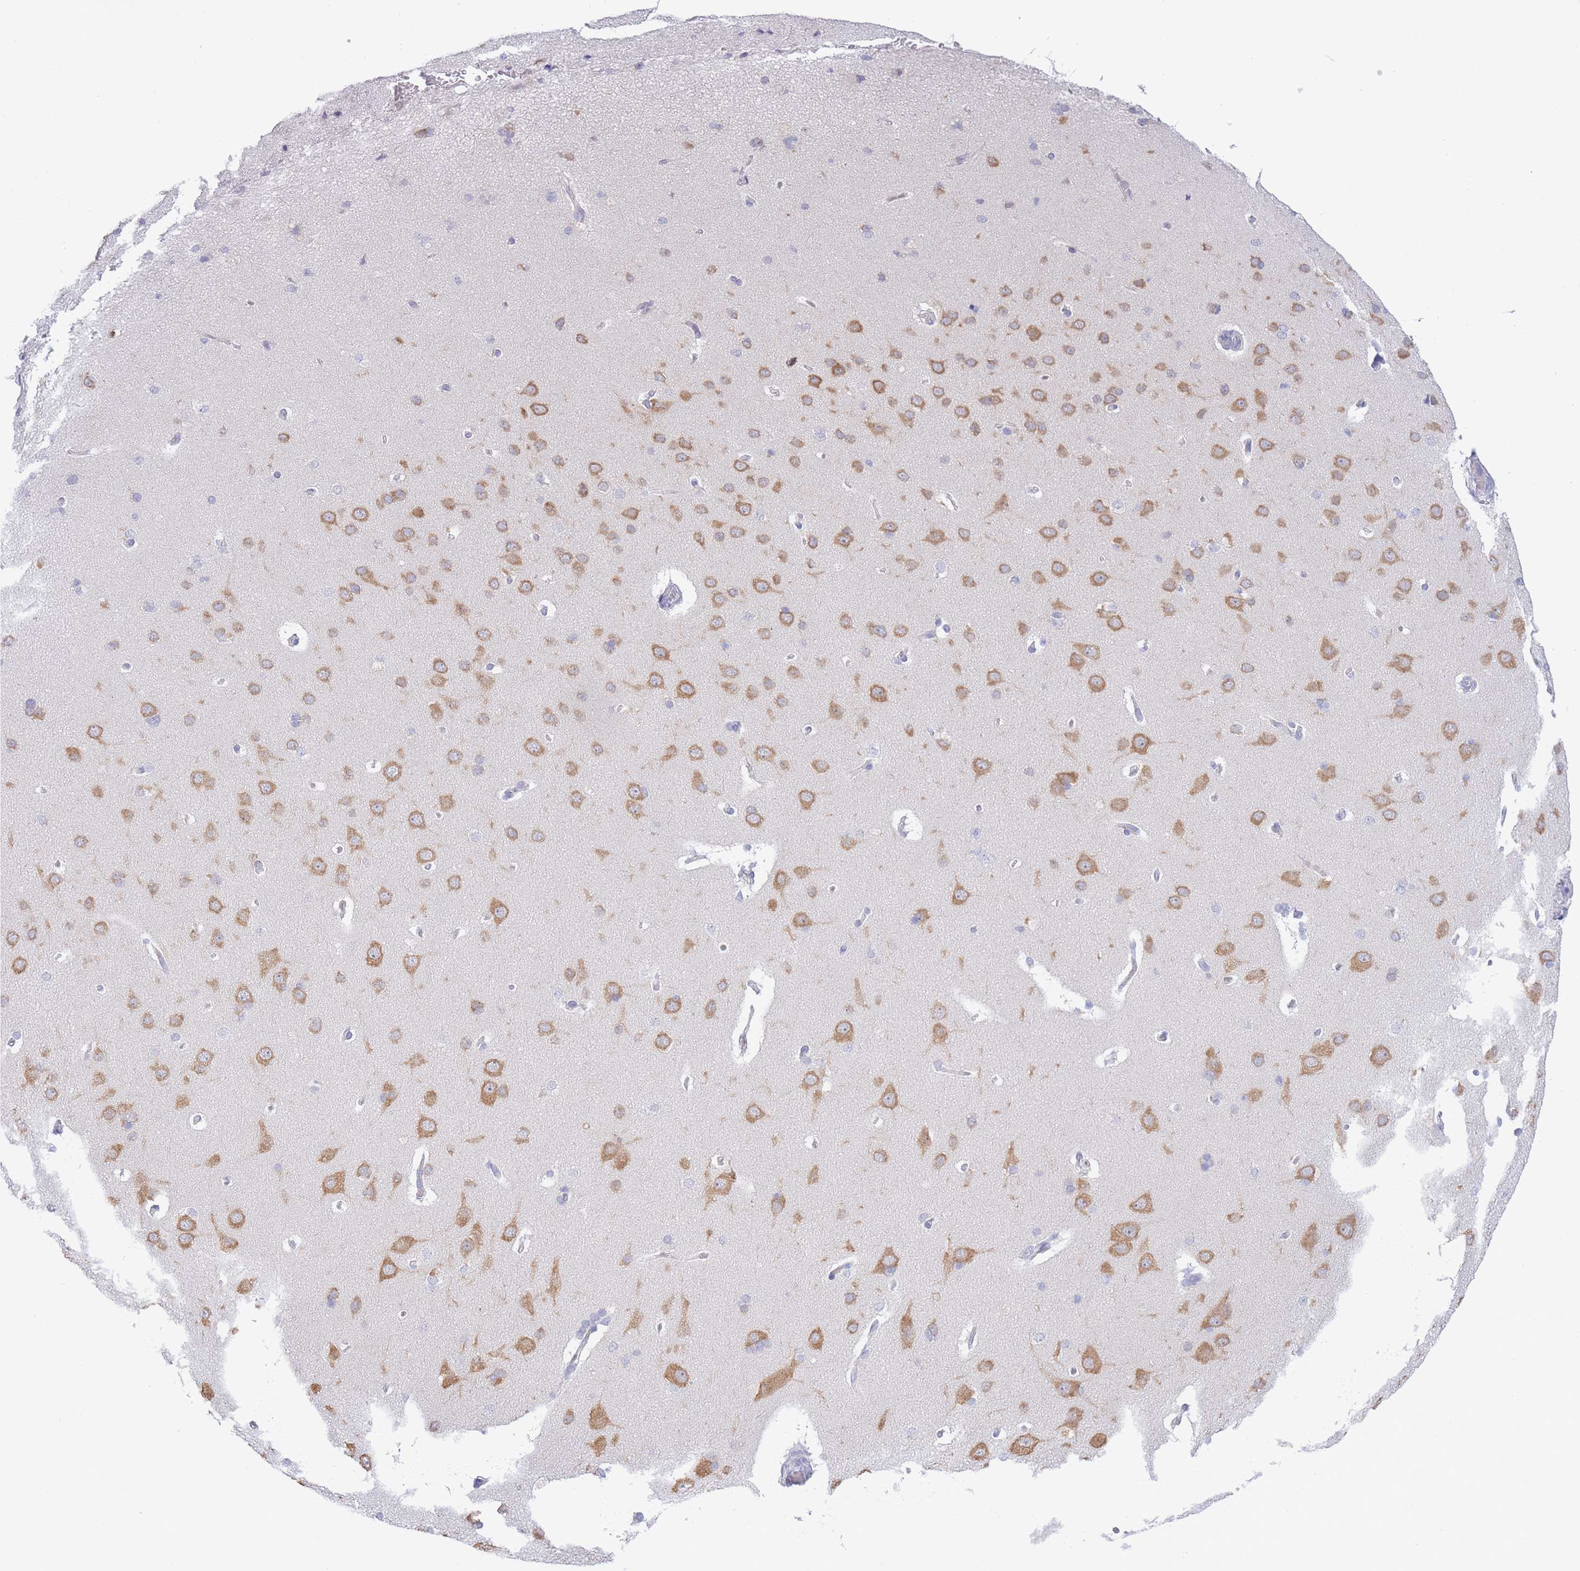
{"staining": {"intensity": "negative", "quantity": "none", "location": "none"}, "tissue": "cerebral cortex", "cell_type": "Endothelial cells", "image_type": "normal", "snomed": [{"axis": "morphology", "description": "Normal tissue, NOS"}, {"axis": "topography", "description": "Cerebral cortex"}], "caption": "Immunohistochemistry histopathology image of benign cerebral cortex stained for a protein (brown), which shows no staining in endothelial cells.", "gene": "ZNF510", "patient": {"sex": "male", "age": 62}}